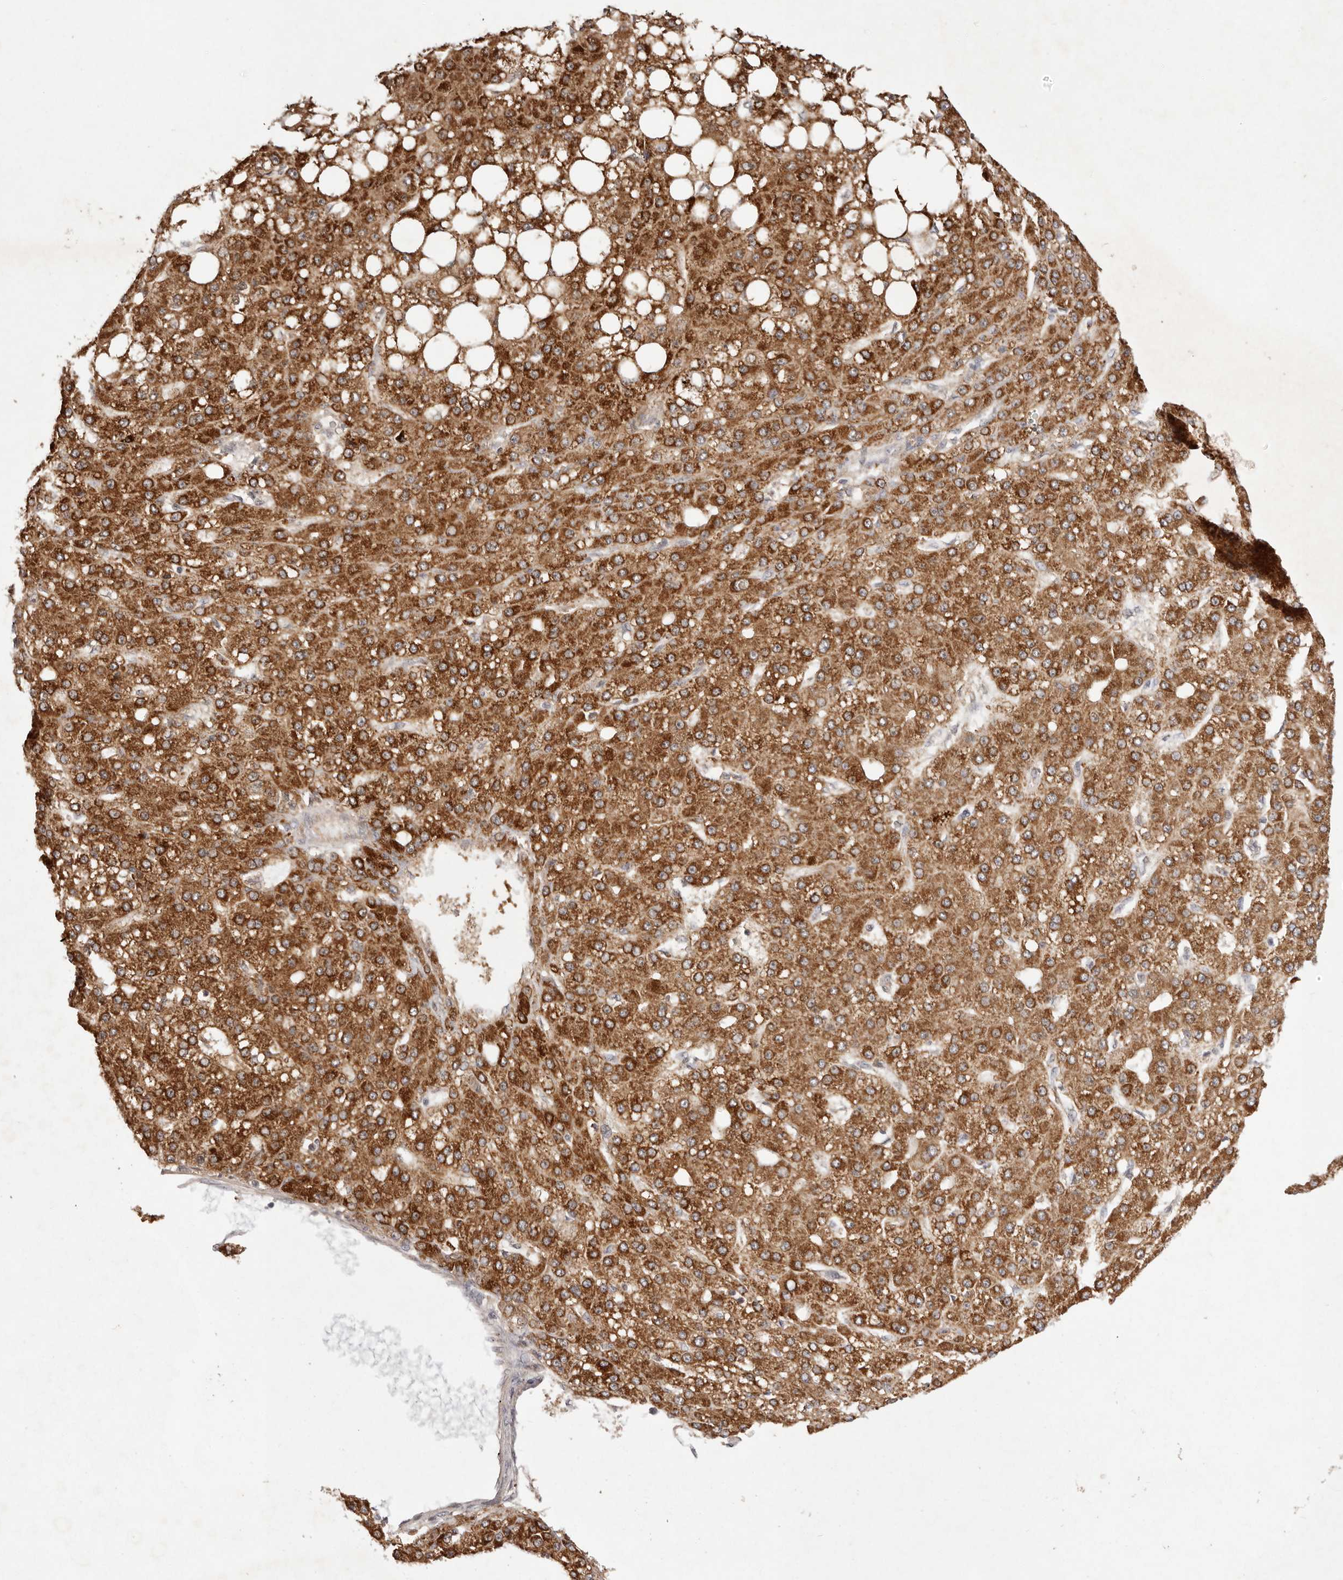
{"staining": {"intensity": "strong", "quantity": ">75%", "location": "cytoplasmic/membranous"}, "tissue": "liver cancer", "cell_type": "Tumor cells", "image_type": "cancer", "snomed": [{"axis": "morphology", "description": "Carcinoma, Hepatocellular, NOS"}, {"axis": "topography", "description": "Liver"}], "caption": "IHC image of neoplastic tissue: human liver cancer (hepatocellular carcinoma) stained using IHC demonstrates high levels of strong protein expression localized specifically in the cytoplasmic/membranous of tumor cells, appearing as a cytoplasmic/membranous brown color.", "gene": "BUD31", "patient": {"sex": "male", "age": 67}}